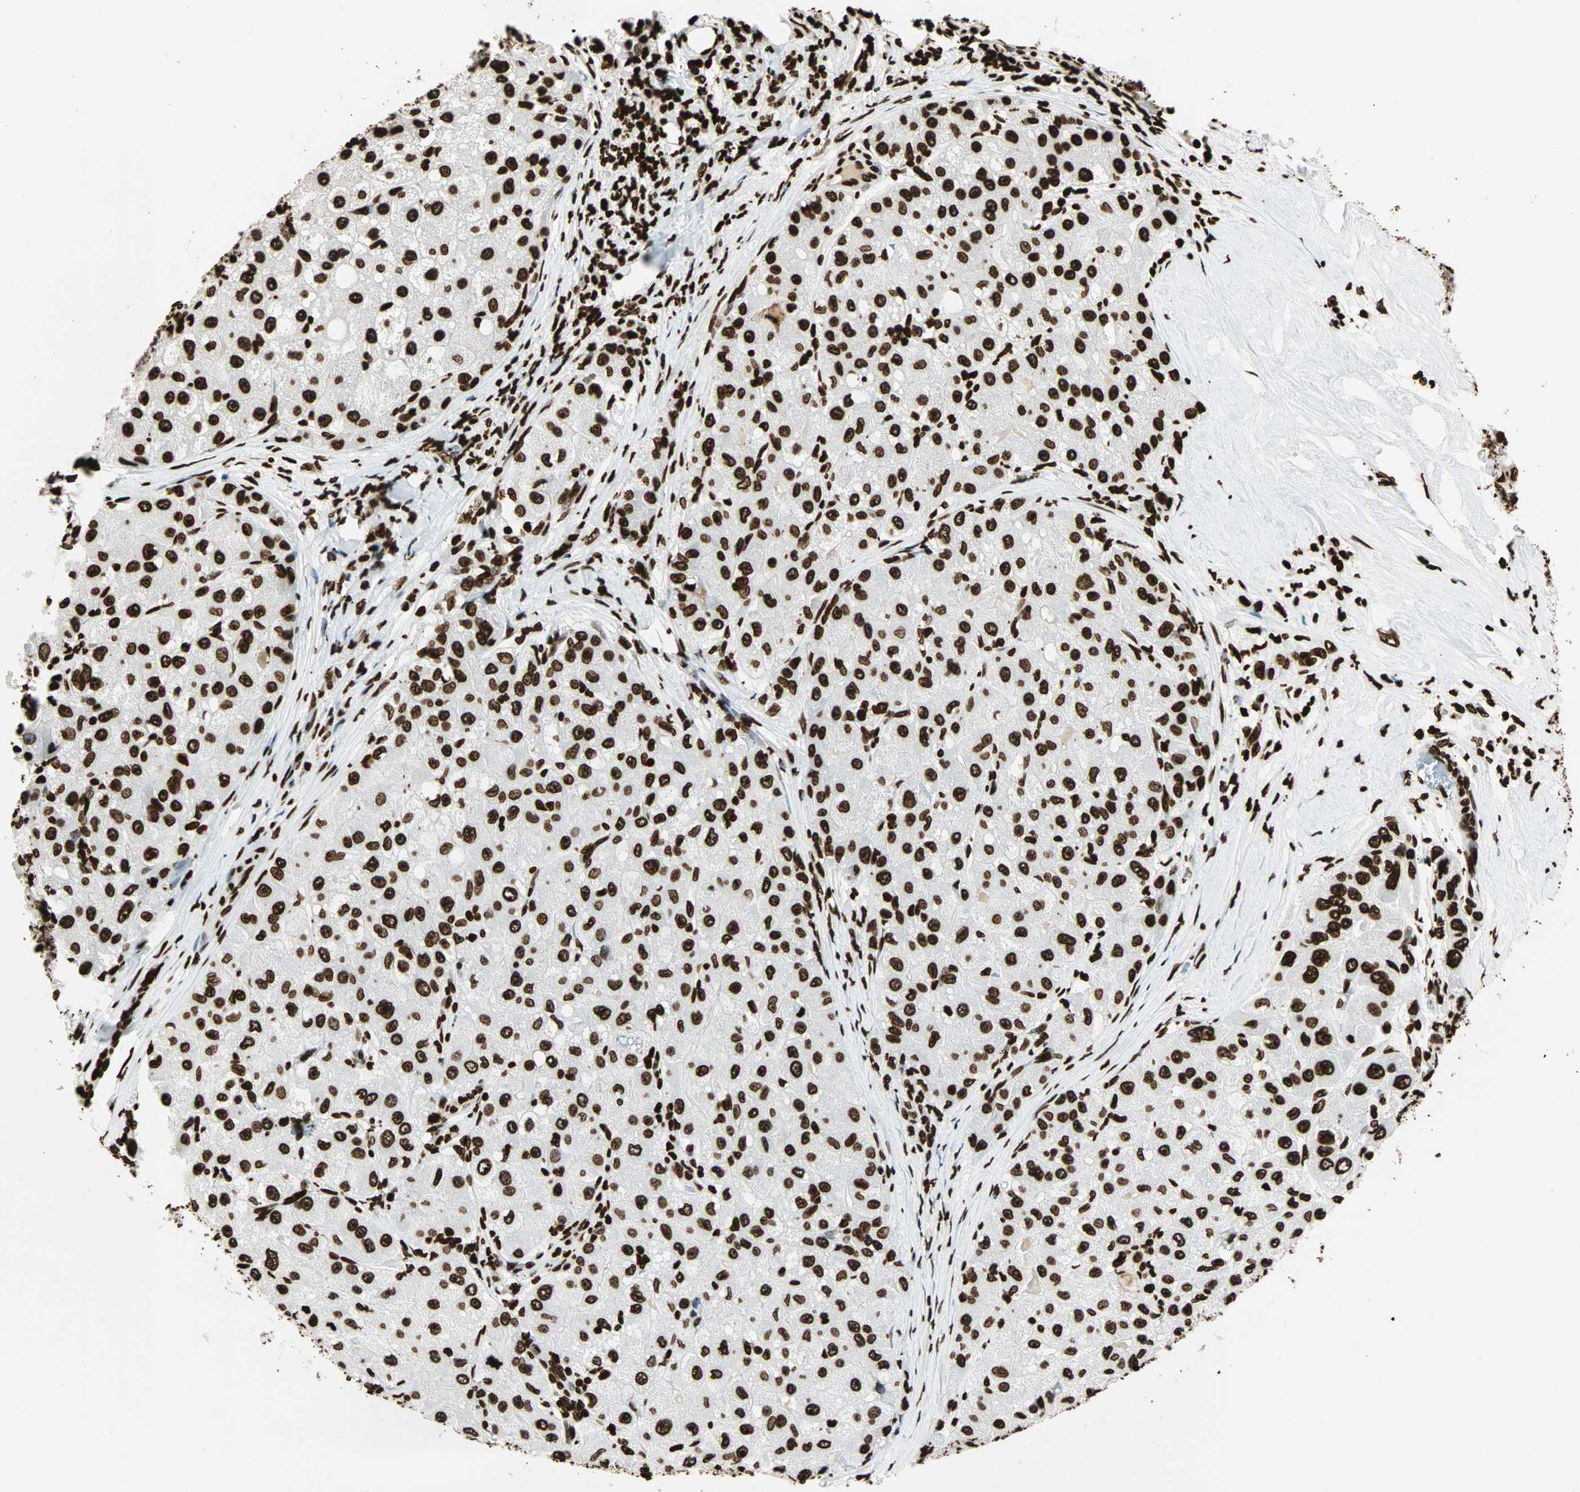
{"staining": {"intensity": "strong", "quantity": ">75%", "location": "nuclear"}, "tissue": "liver cancer", "cell_type": "Tumor cells", "image_type": "cancer", "snomed": [{"axis": "morphology", "description": "Carcinoma, Hepatocellular, NOS"}, {"axis": "topography", "description": "Liver"}], "caption": "High-power microscopy captured an immunohistochemistry (IHC) image of liver cancer (hepatocellular carcinoma), revealing strong nuclear expression in about >75% of tumor cells. (Brightfield microscopy of DAB IHC at high magnification).", "gene": "GLI2", "patient": {"sex": "male", "age": 80}}